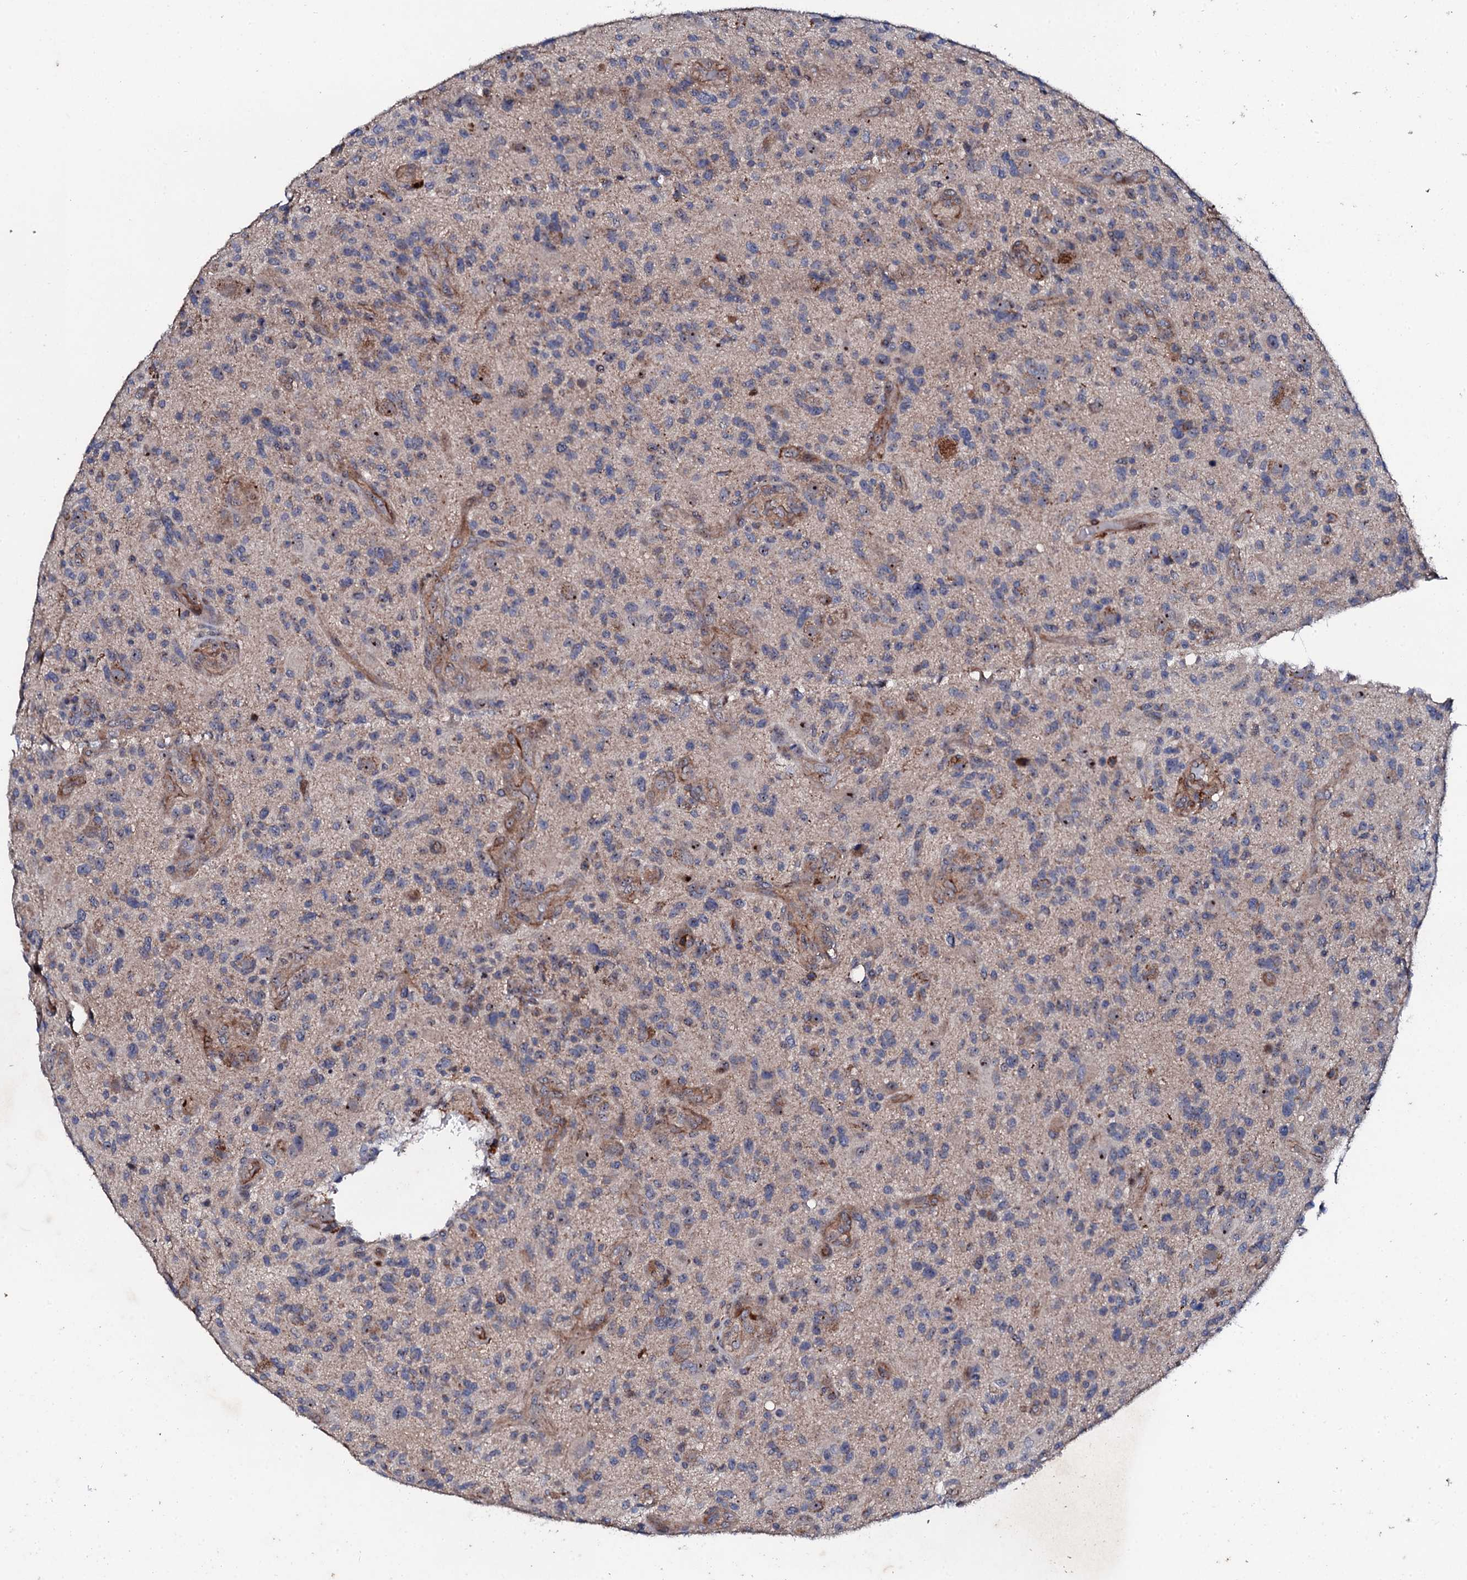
{"staining": {"intensity": "negative", "quantity": "none", "location": "none"}, "tissue": "glioma", "cell_type": "Tumor cells", "image_type": "cancer", "snomed": [{"axis": "morphology", "description": "Glioma, malignant, High grade"}, {"axis": "topography", "description": "Brain"}], "caption": "Tumor cells are negative for brown protein staining in malignant glioma (high-grade).", "gene": "GTPBP4", "patient": {"sex": "male", "age": 47}}